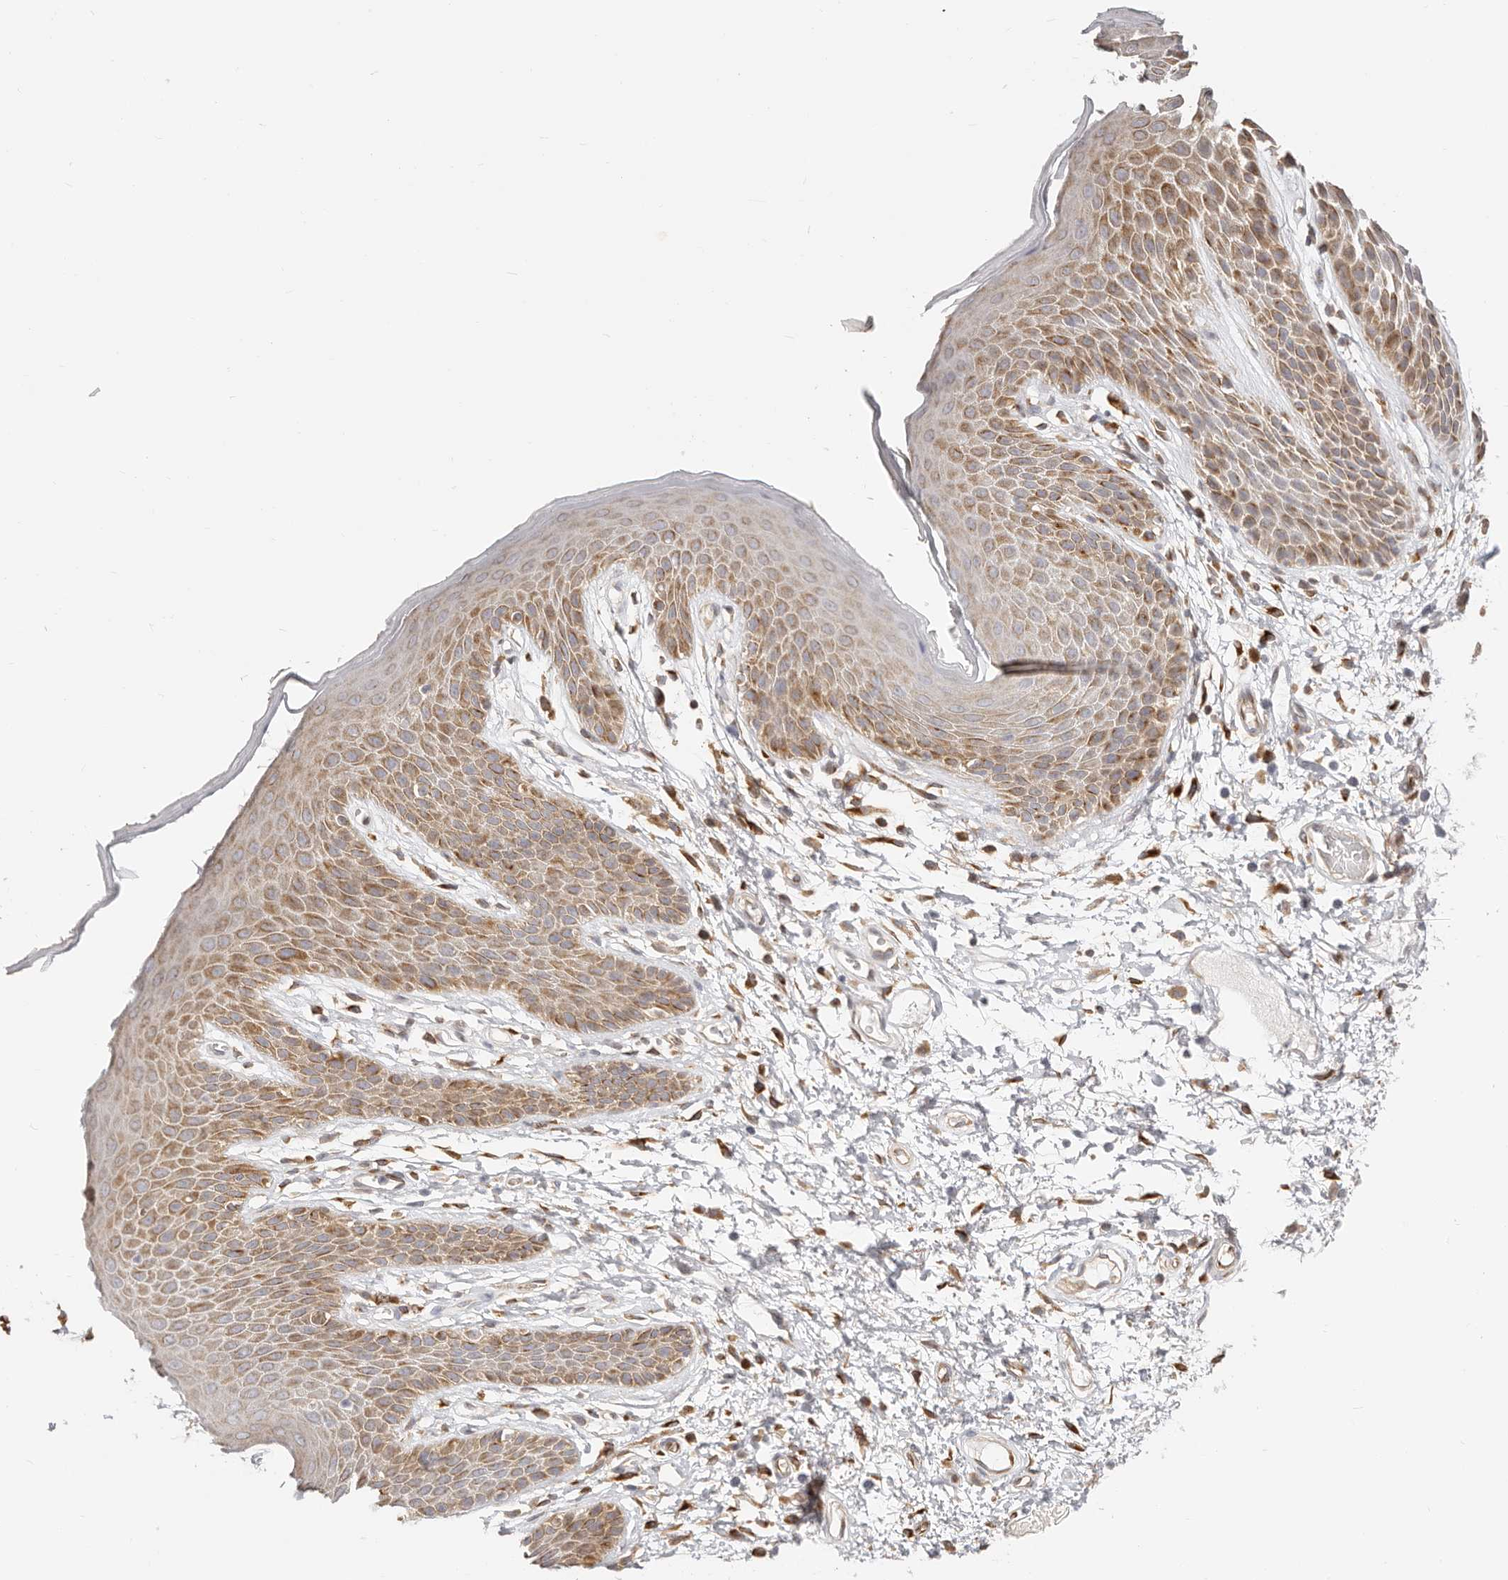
{"staining": {"intensity": "weak", "quantity": "25%-75%", "location": "cytoplasmic/membranous"}, "tissue": "skin", "cell_type": "Epidermal cells", "image_type": "normal", "snomed": [{"axis": "morphology", "description": "Normal tissue, NOS"}, {"axis": "topography", "description": "Anal"}], "caption": "Brown immunohistochemical staining in unremarkable skin demonstrates weak cytoplasmic/membranous expression in approximately 25%-75% of epidermal cells. The staining was performed using DAB (3,3'-diaminobenzidine) to visualize the protein expression in brown, while the nuclei were stained in blue with hematoxylin (Magnification: 20x).", "gene": "DTNBP1", "patient": {"sex": "male", "age": 74}}